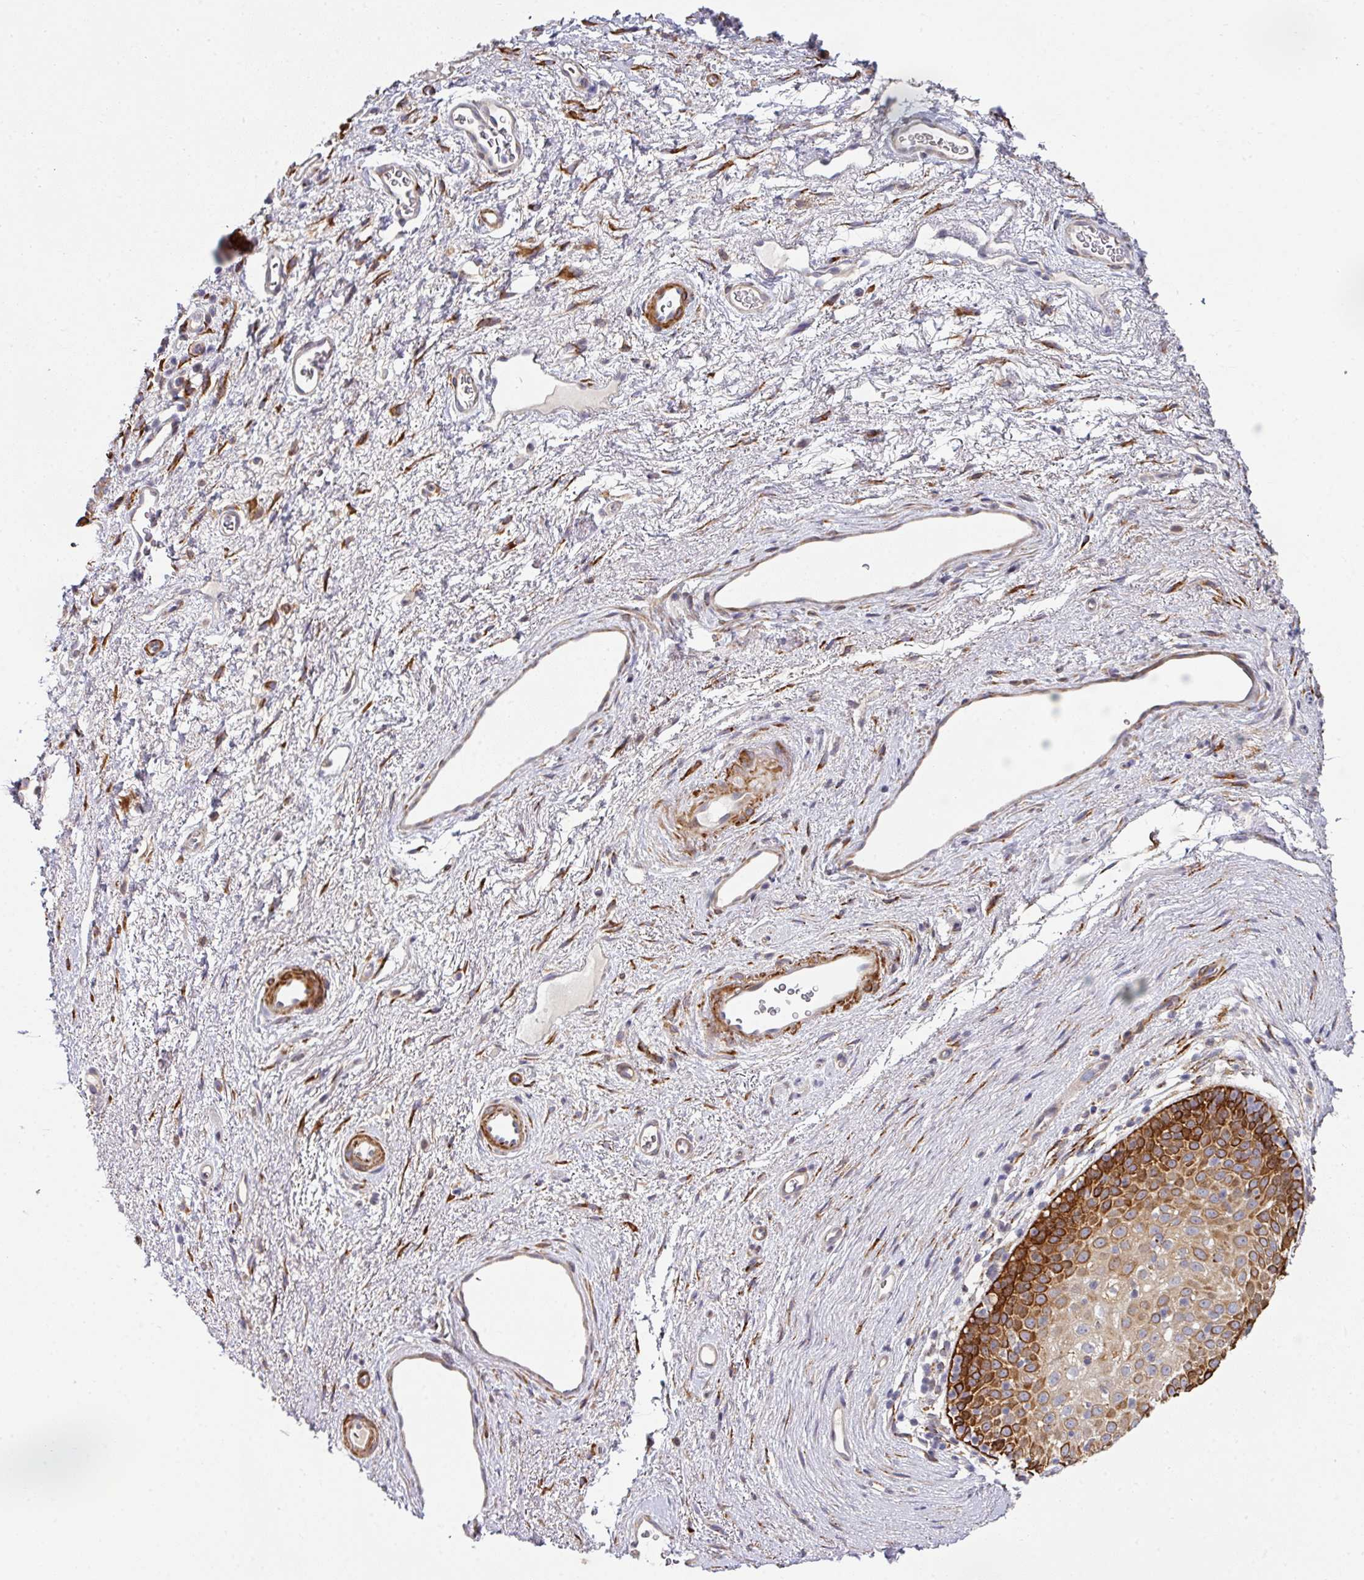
{"staining": {"intensity": "strong", "quantity": "25%-75%", "location": "cytoplasmic/membranous"}, "tissue": "vagina", "cell_type": "Squamous epithelial cells", "image_type": "normal", "snomed": [{"axis": "morphology", "description": "Normal tissue, NOS"}, {"axis": "topography", "description": "Vagina"}], "caption": "Immunohistochemistry (IHC) of benign human vagina exhibits high levels of strong cytoplasmic/membranous expression in about 25%-75% of squamous epithelial cells. (Brightfield microscopy of DAB IHC at high magnification).", "gene": "ZNF268", "patient": {"sex": "female", "age": 47}}